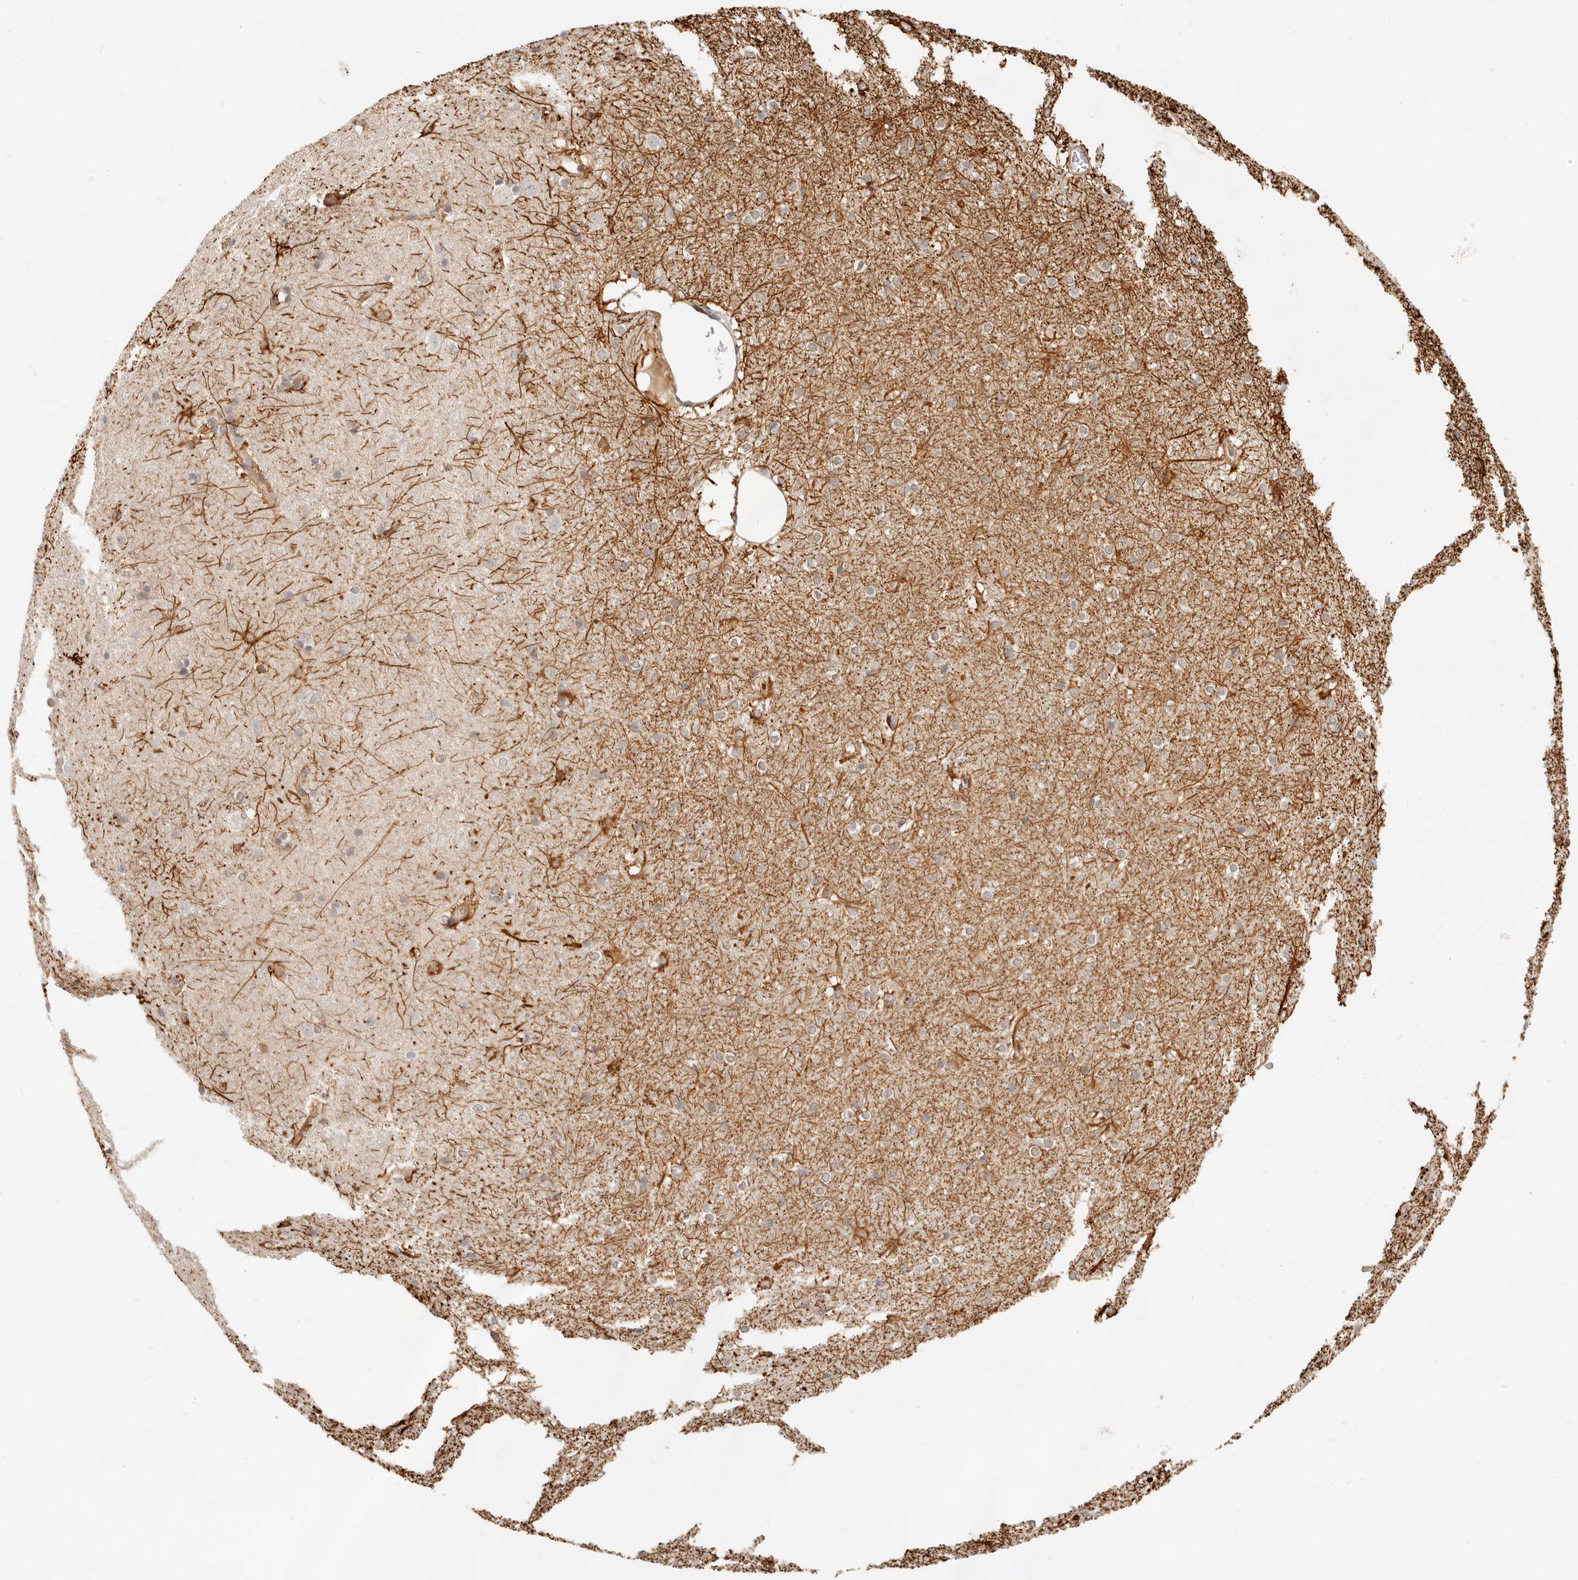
{"staining": {"intensity": "strong", "quantity": "25%-75%", "location": "cytoplasmic/membranous"}, "tissue": "caudate", "cell_type": "Glial cells", "image_type": "normal", "snomed": [{"axis": "morphology", "description": "Normal tissue, NOS"}, {"axis": "topography", "description": "Lateral ventricle wall"}], "caption": "A photomicrograph showing strong cytoplasmic/membranous staining in approximately 25%-75% of glial cells in benign caudate, as visualized by brown immunohistochemical staining.", "gene": "TUFT1", "patient": {"sex": "female", "age": 19}}